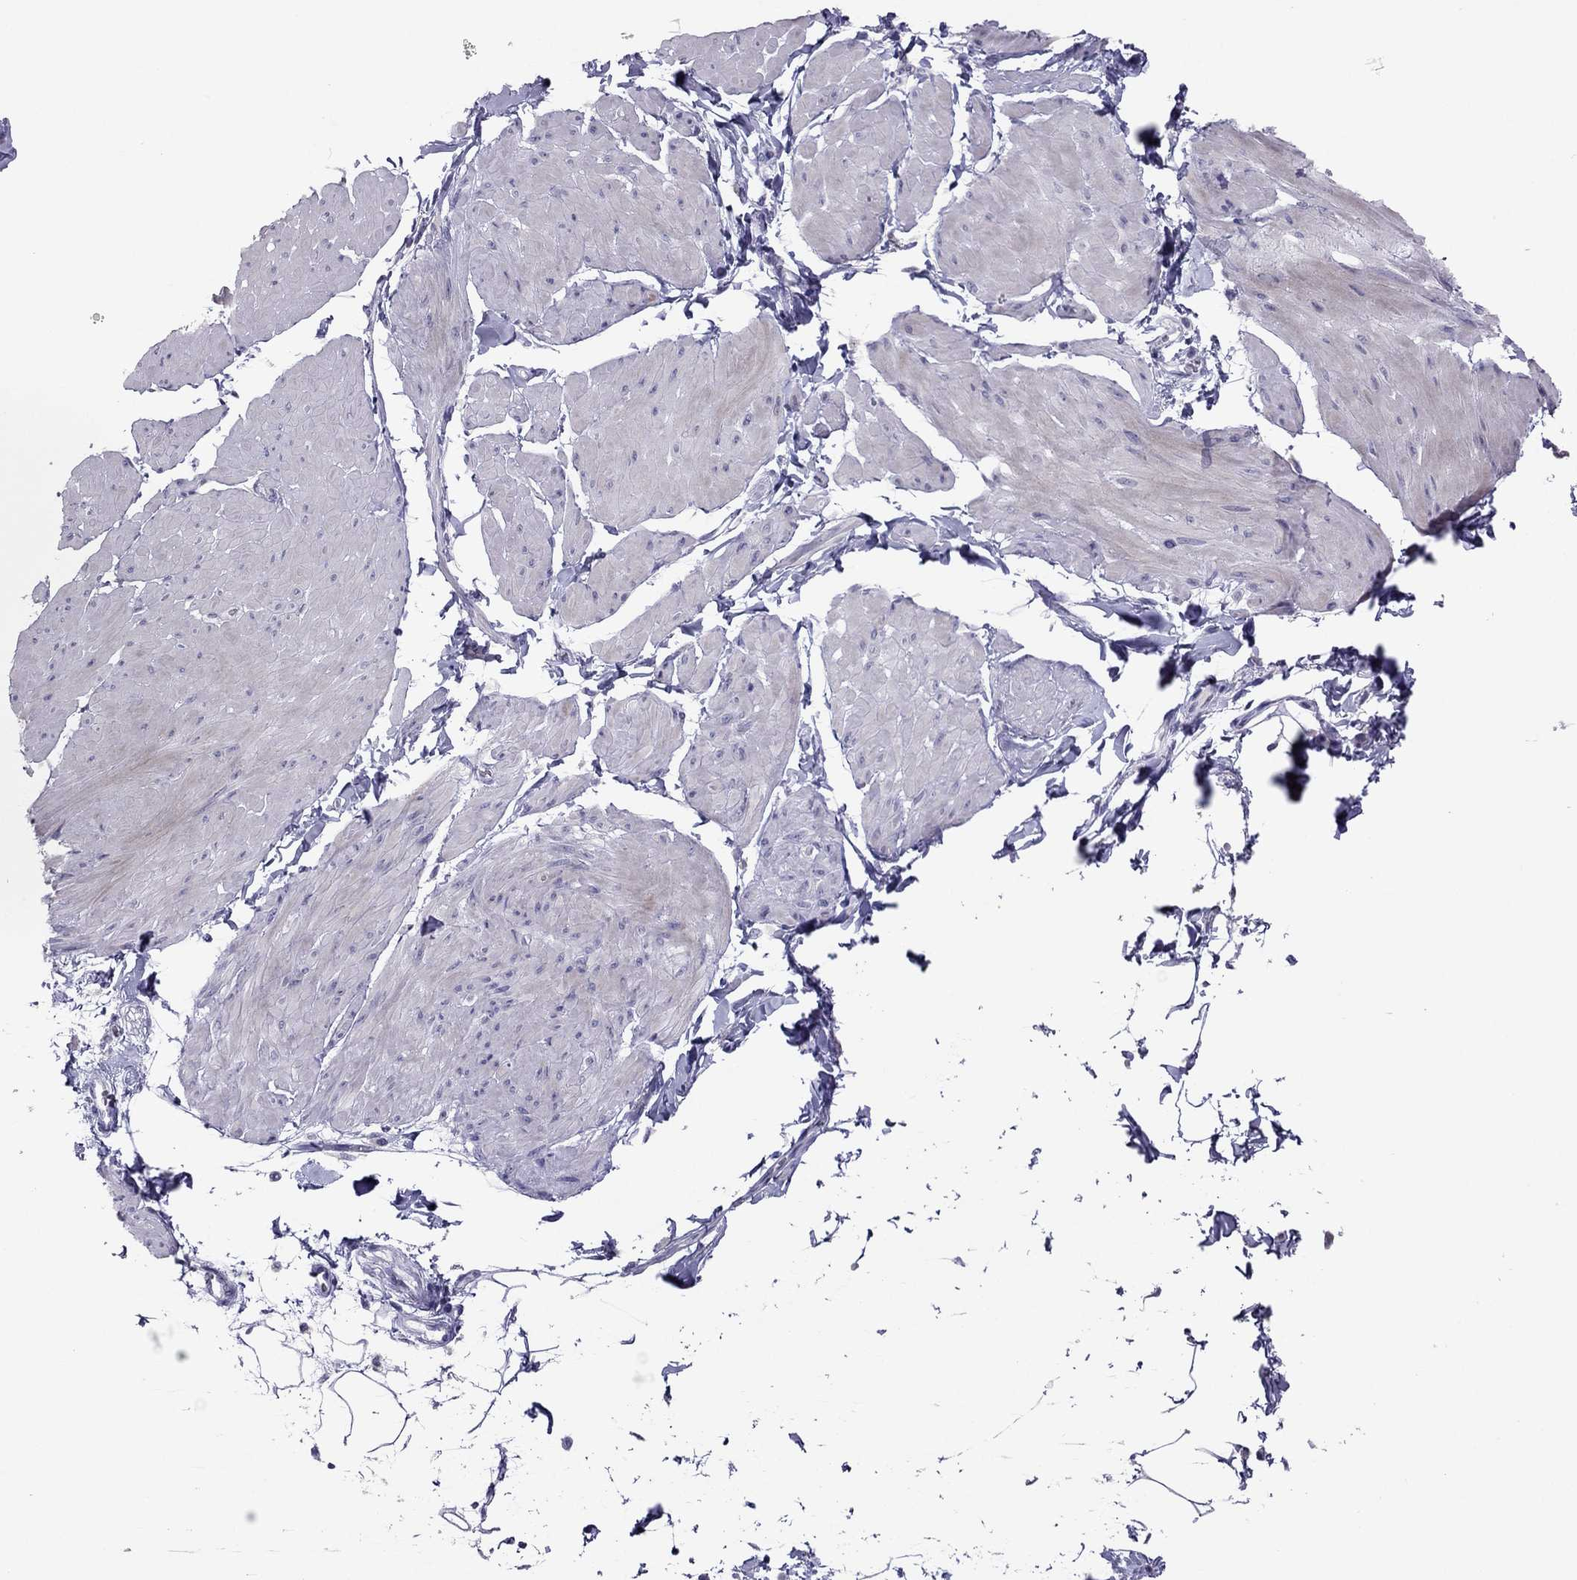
{"staining": {"intensity": "negative", "quantity": "none", "location": "none"}, "tissue": "smooth muscle", "cell_type": "Smooth muscle cells", "image_type": "normal", "snomed": [{"axis": "morphology", "description": "Normal tissue, NOS"}, {"axis": "topography", "description": "Adipose tissue"}, {"axis": "topography", "description": "Smooth muscle"}, {"axis": "topography", "description": "Peripheral nerve tissue"}], "caption": "The IHC micrograph has no significant positivity in smooth muscle cells of smooth muscle.", "gene": "RGS8", "patient": {"sex": "male", "age": 83}}